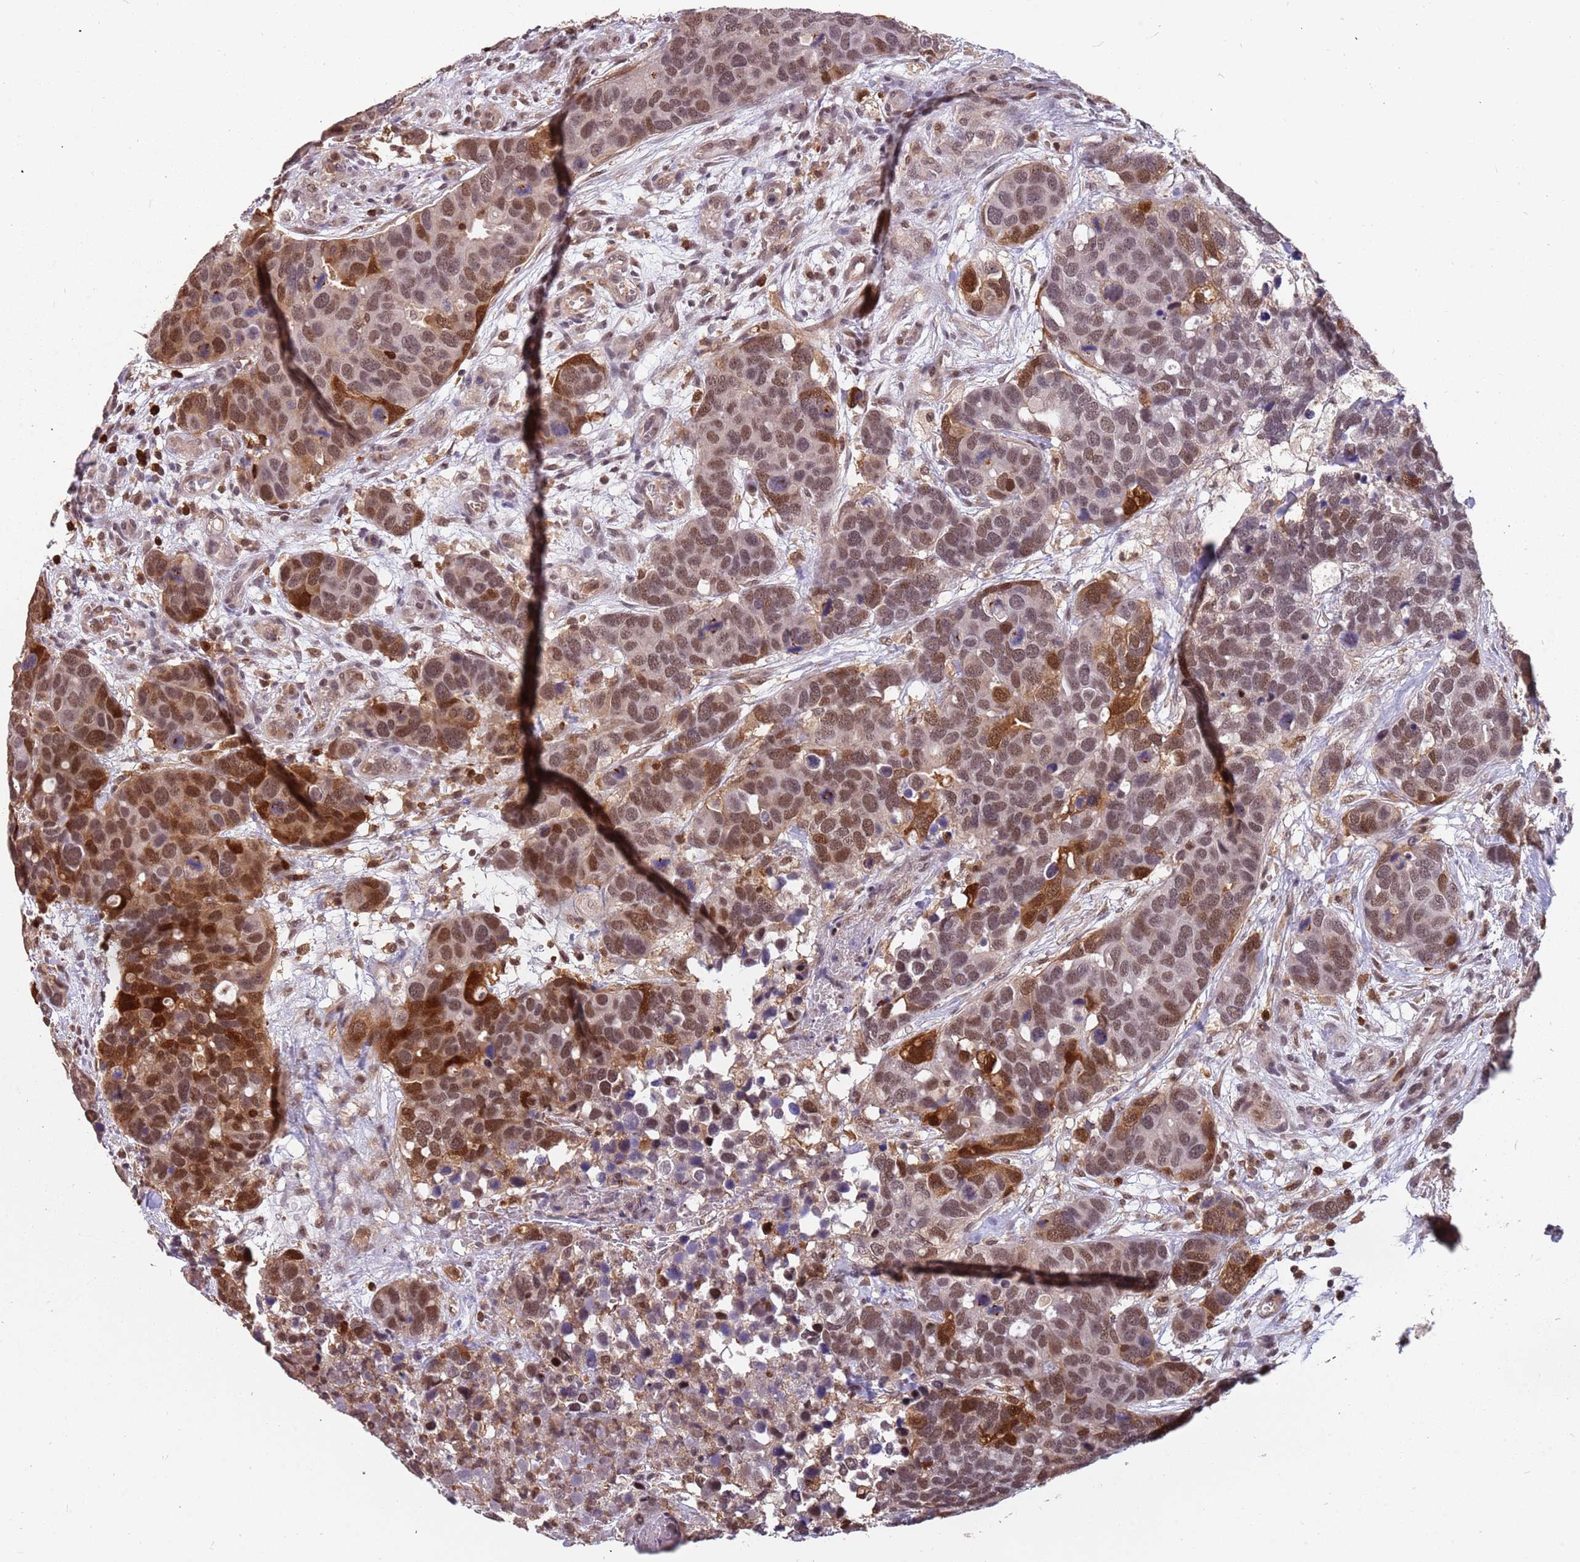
{"staining": {"intensity": "strong", "quantity": "25%-75%", "location": "cytoplasmic/membranous,nuclear"}, "tissue": "breast cancer", "cell_type": "Tumor cells", "image_type": "cancer", "snomed": [{"axis": "morphology", "description": "Duct carcinoma"}, {"axis": "topography", "description": "Breast"}], "caption": "Immunohistochemical staining of human breast infiltrating ductal carcinoma demonstrates strong cytoplasmic/membranous and nuclear protein positivity in about 25%-75% of tumor cells.", "gene": "GBP2", "patient": {"sex": "female", "age": 83}}